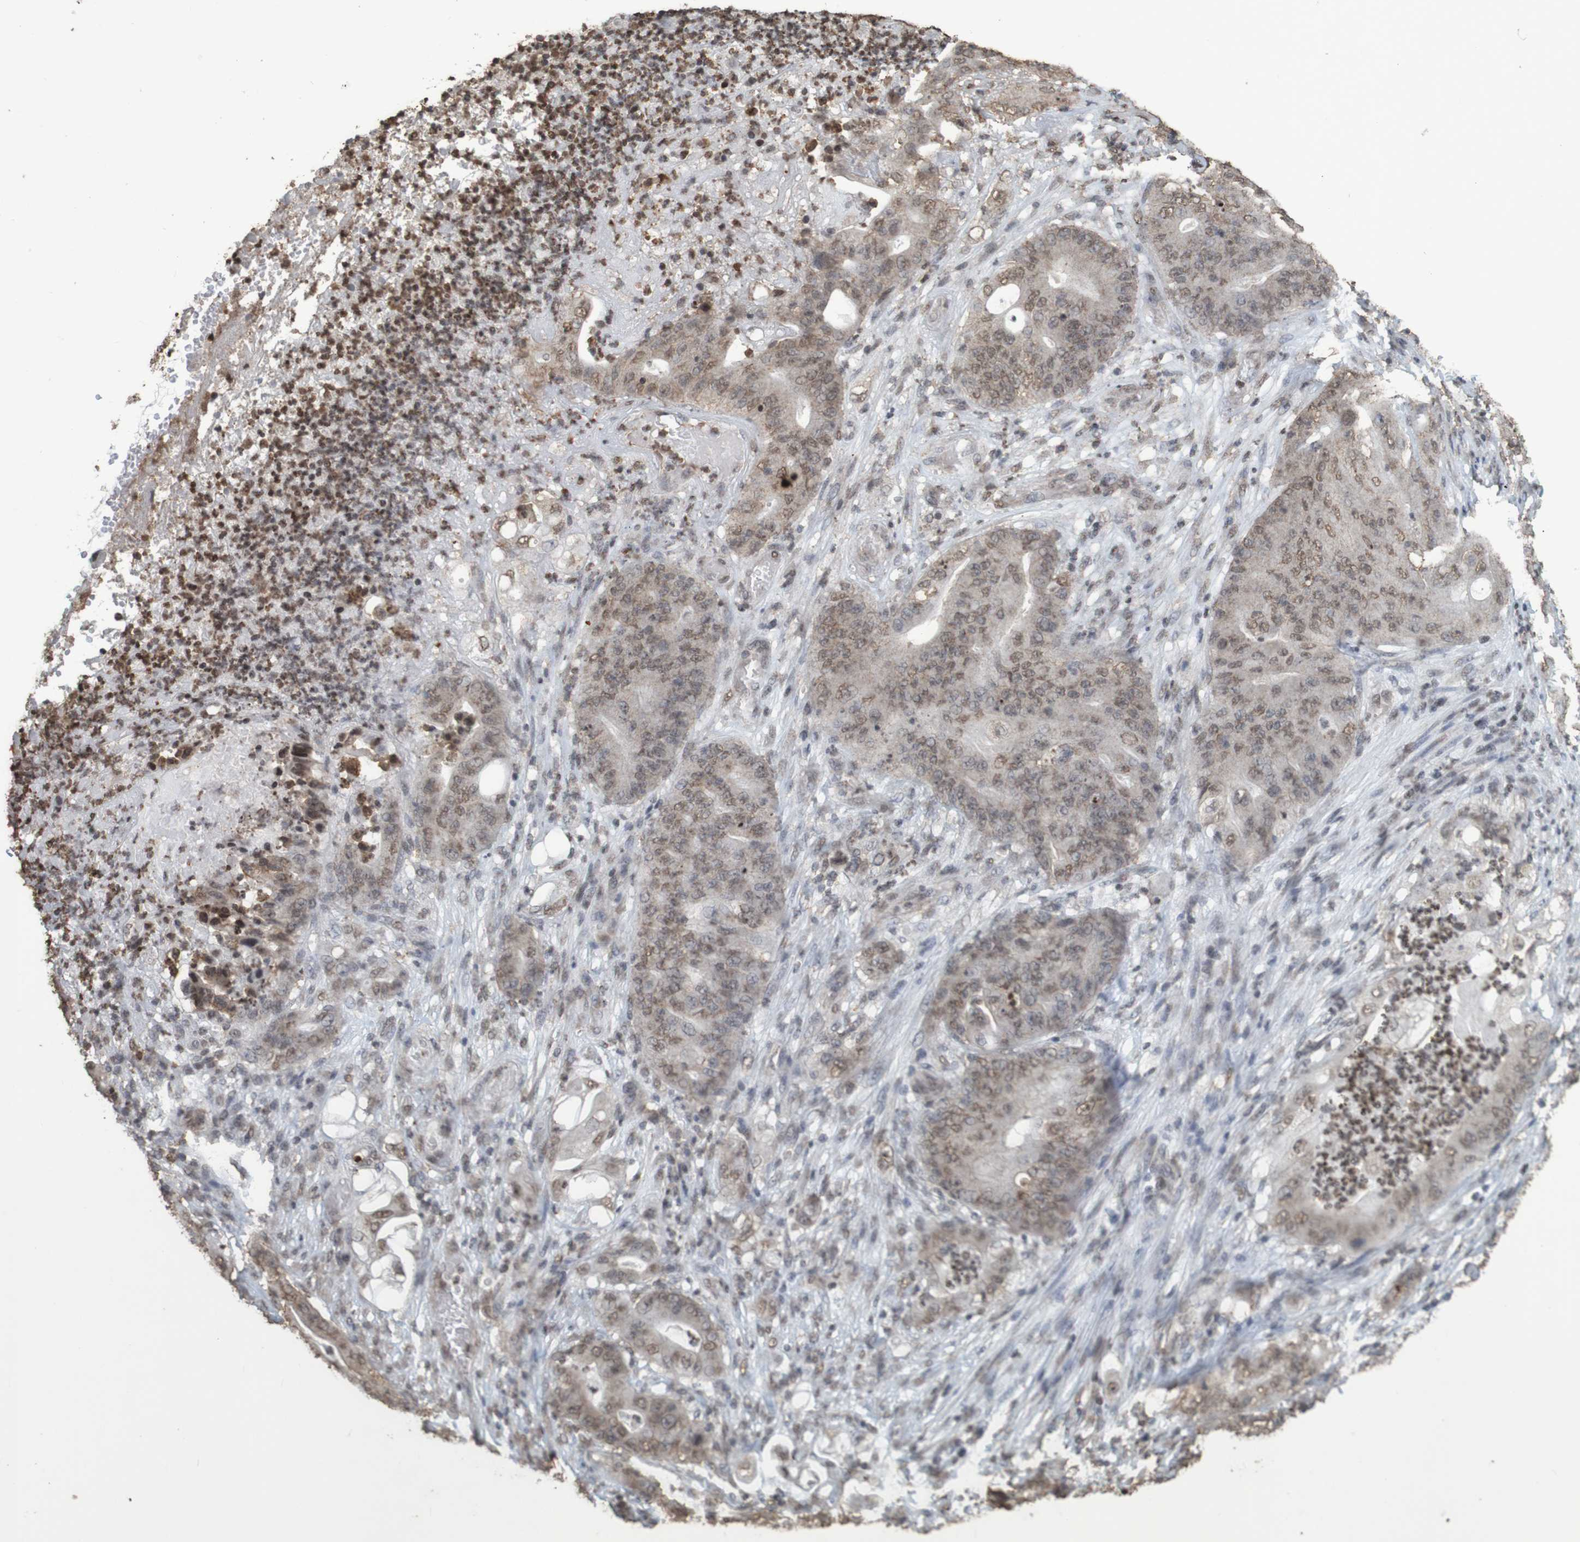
{"staining": {"intensity": "weak", "quantity": "25%-75%", "location": "cytoplasmic/membranous,nuclear"}, "tissue": "stomach cancer", "cell_type": "Tumor cells", "image_type": "cancer", "snomed": [{"axis": "morphology", "description": "Adenocarcinoma, NOS"}, {"axis": "topography", "description": "Stomach"}], "caption": "About 25%-75% of tumor cells in human stomach cancer (adenocarcinoma) display weak cytoplasmic/membranous and nuclear protein staining as visualized by brown immunohistochemical staining.", "gene": "GFI1", "patient": {"sex": "female", "age": 73}}